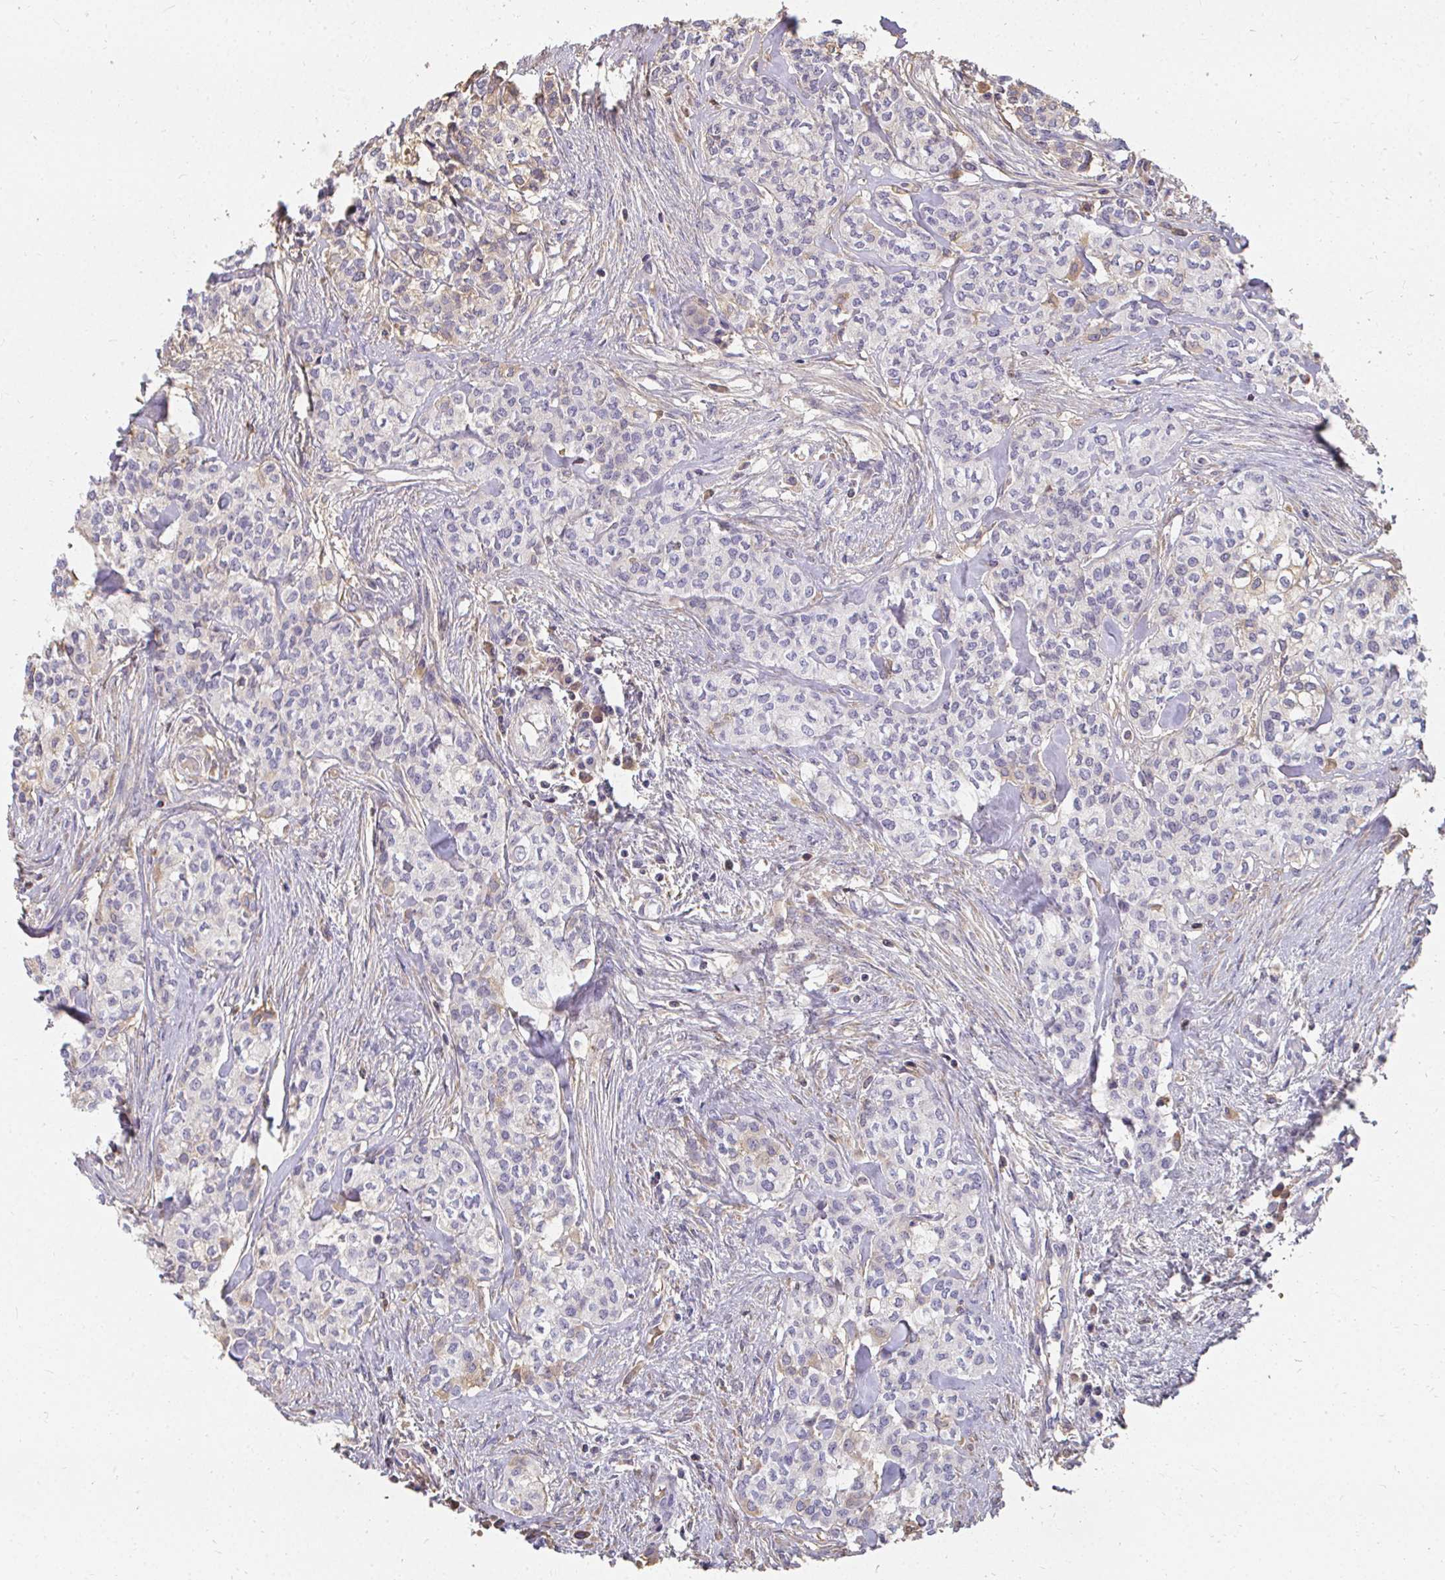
{"staining": {"intensity": "negative", "quantity": "none", "location": "none"}, "tissue": "head and neck cancer", "cell_type": "Tumor cells", "image_type": "cancer", "snomed": [{"axis": "morphology", "description": "Adenocarcinoma, NOS"}, {"axis": "topography", "description": "Head-Neck"}], "caption": "High magnification brightfield microscopy of head and neck adenocarcinoma stained with DAB (3,3'-diaminobenzidine) (brown) and counterstained with hematoxylin (blue): tumor cells show no significant staining.", "gene": "LOXL4", "patient": {"sex": "male", "age": 81}}